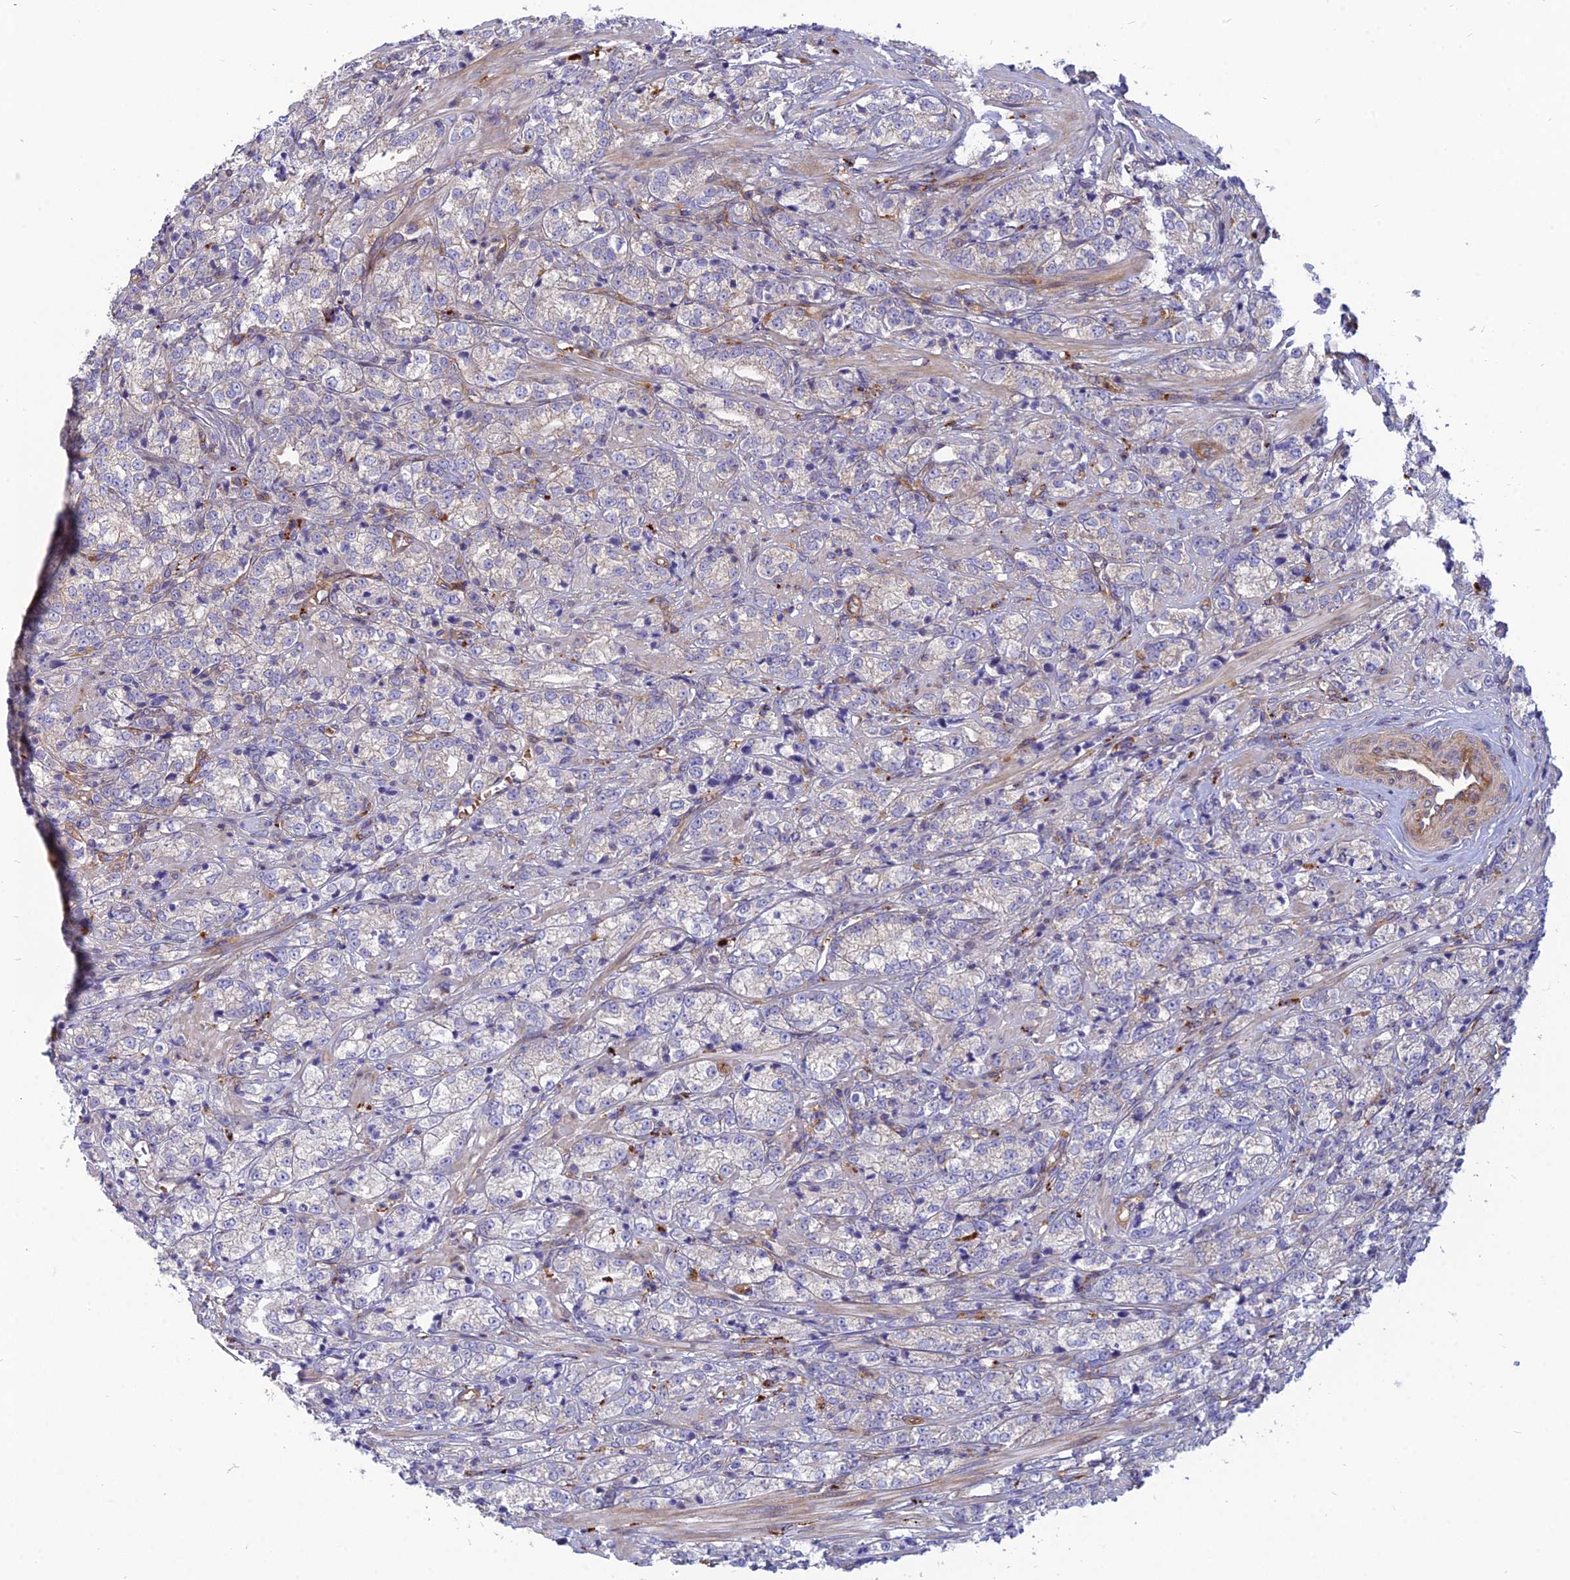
{"staining": {"intensity": "weak", "quantity": "<25%", "location": "cytoplasmic/membranous"}, "tissue": "prostate cancer", "cell_type": "Tumor cells", "image_type": "cancer", "snomed": [{"axis": "morphology", "description": "Adenocarcinoma, High grade"}, {"axis": "topography", "description": "Prostate"}], "caption": "Immunohistochemical staining of prostate cancer demonstrates no significant expression in tumor cells.", "gene": "PHKA2", "patient": {"sex": "male", "age": 69}}